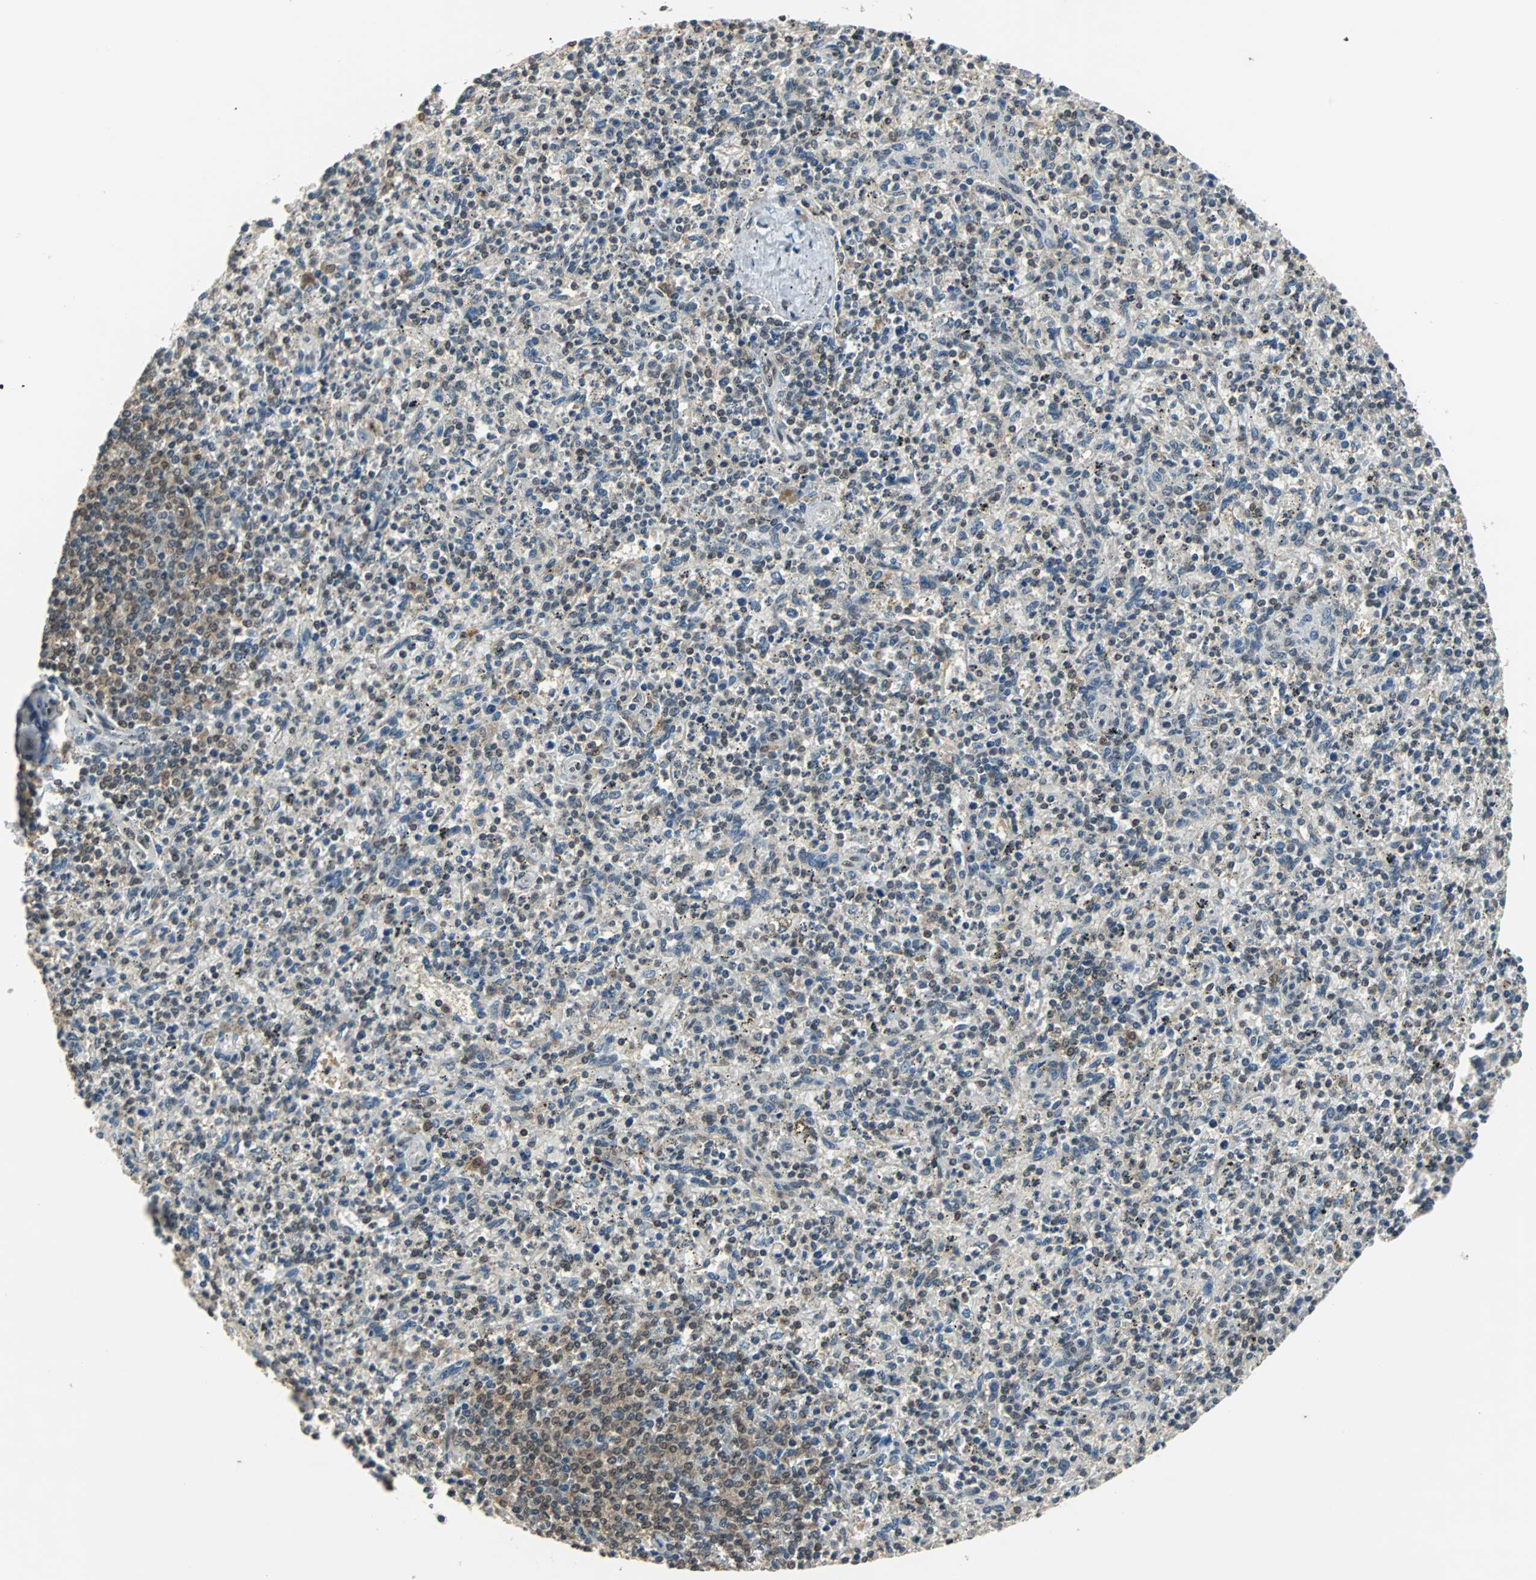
{"staining": {"intensity": "weak", "quantity": "25%-75%", "location": "cytoplasmic/membranous"}, "tissue": "spleen", "cell_type": "Cells in red pulp", "image_type": "normal", "snomed": [{"axis": "morphology", "description": "Normal tissue, NOS"}, {"axis": "topography", "description": "Spleen"}], "caption": "Human spleen stained with a brown dye demonstrates weak cytoplasmic/membranous positive positivity in about 25%-75% of cells in red pulp.", "gene": "PHC1", "patient": {"sex": "male", "age": 72}}